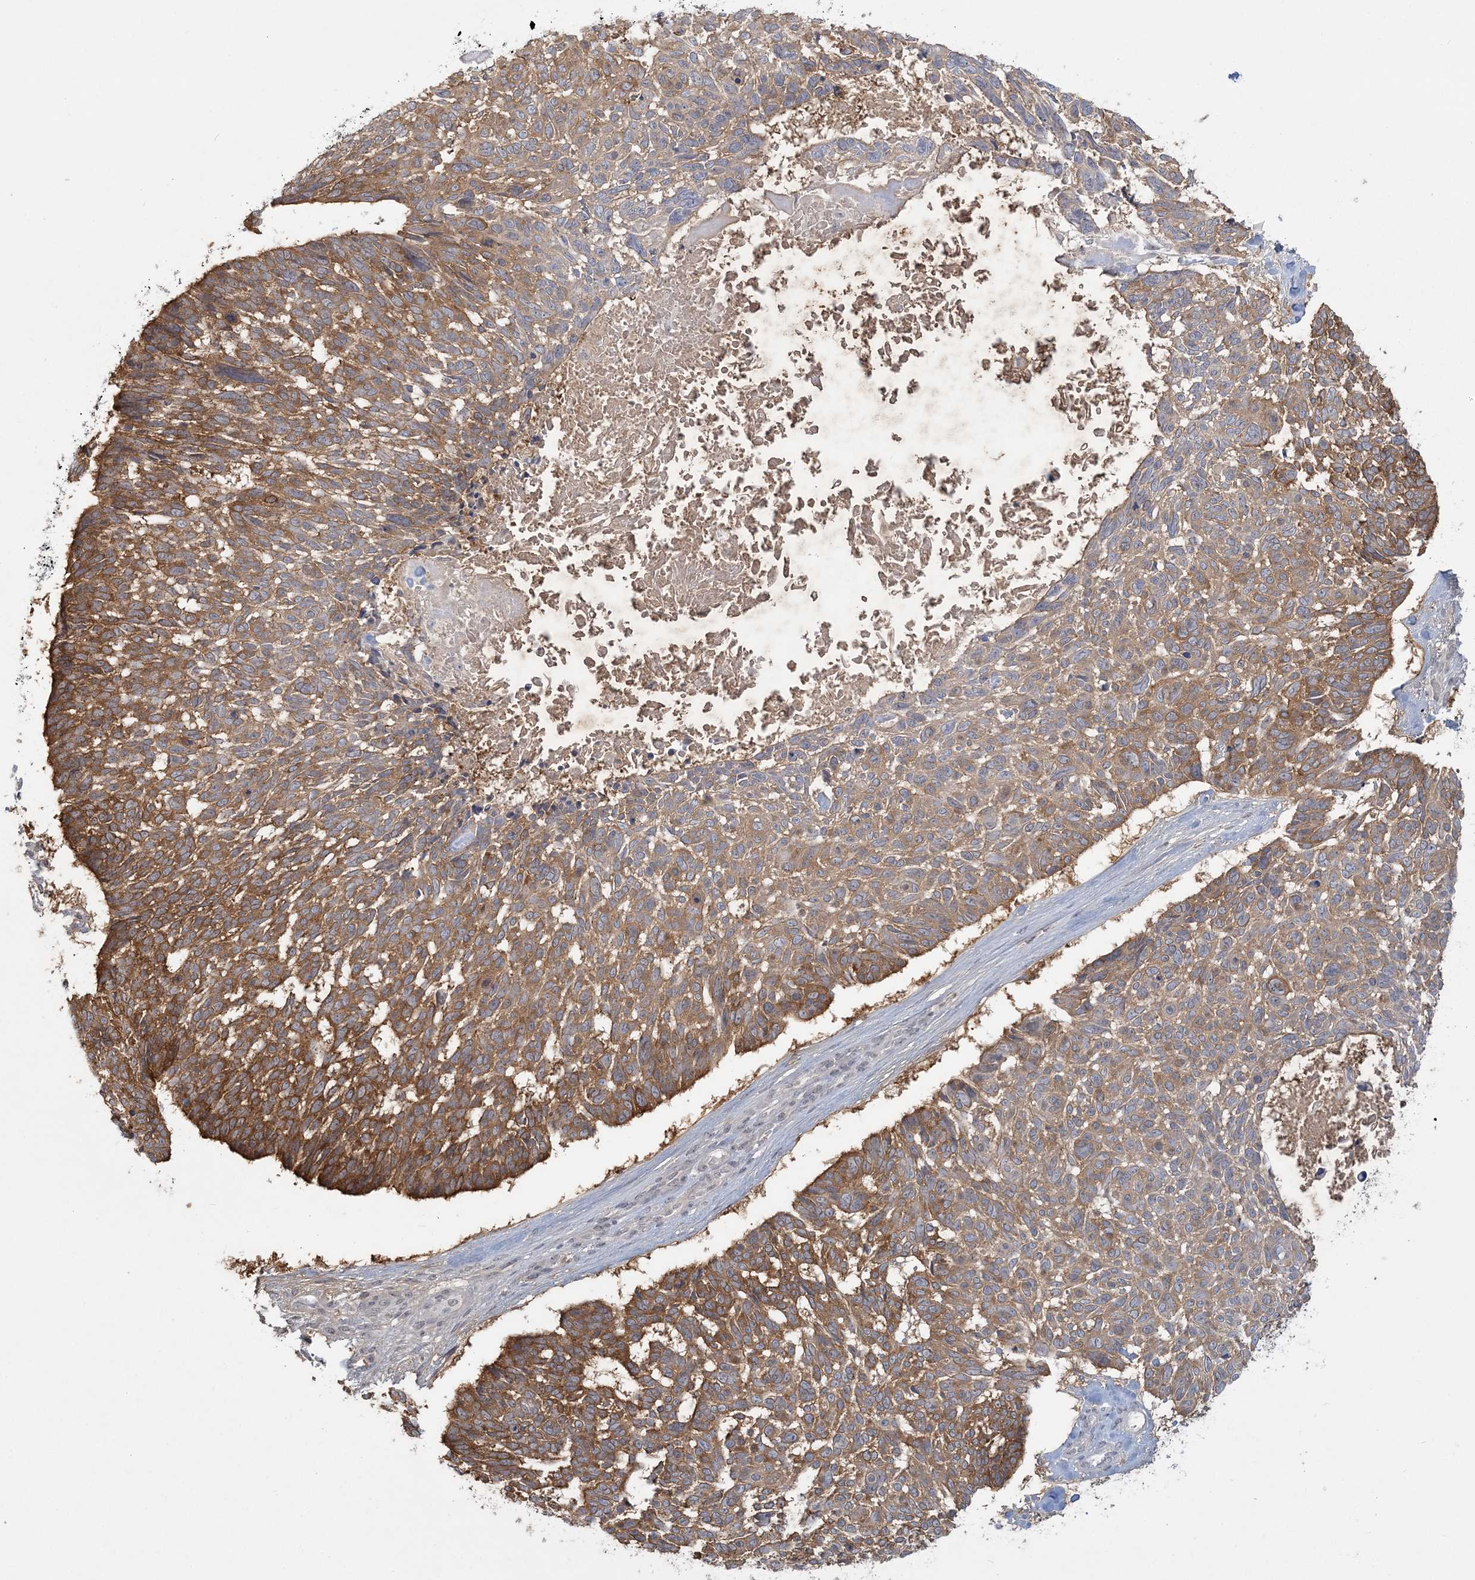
{"staining": {"intensity": "moderate", "quantity": ">75%", "location": "cytoplasmic/membranous"}, "tissue": "skin cancer", "cell_type": "Tumor cells", "image_type": "cancer", "snomed": [{"axis": "morphology", "description": "Basal cell carcinoma"}, {"axis": "topography", "description": "Skin"}], "caption": "Basal cell carcinoma (skin) tissue displays moderate cytoplasmic/membranous staining in approximately >75% of tumor cells, visualized by immunohistochemistry. (Brightfield microscopy of DAB IHC at high magnification).", "gene": "ANKS1A", "patient": {"sex": "male", "age": 88}}